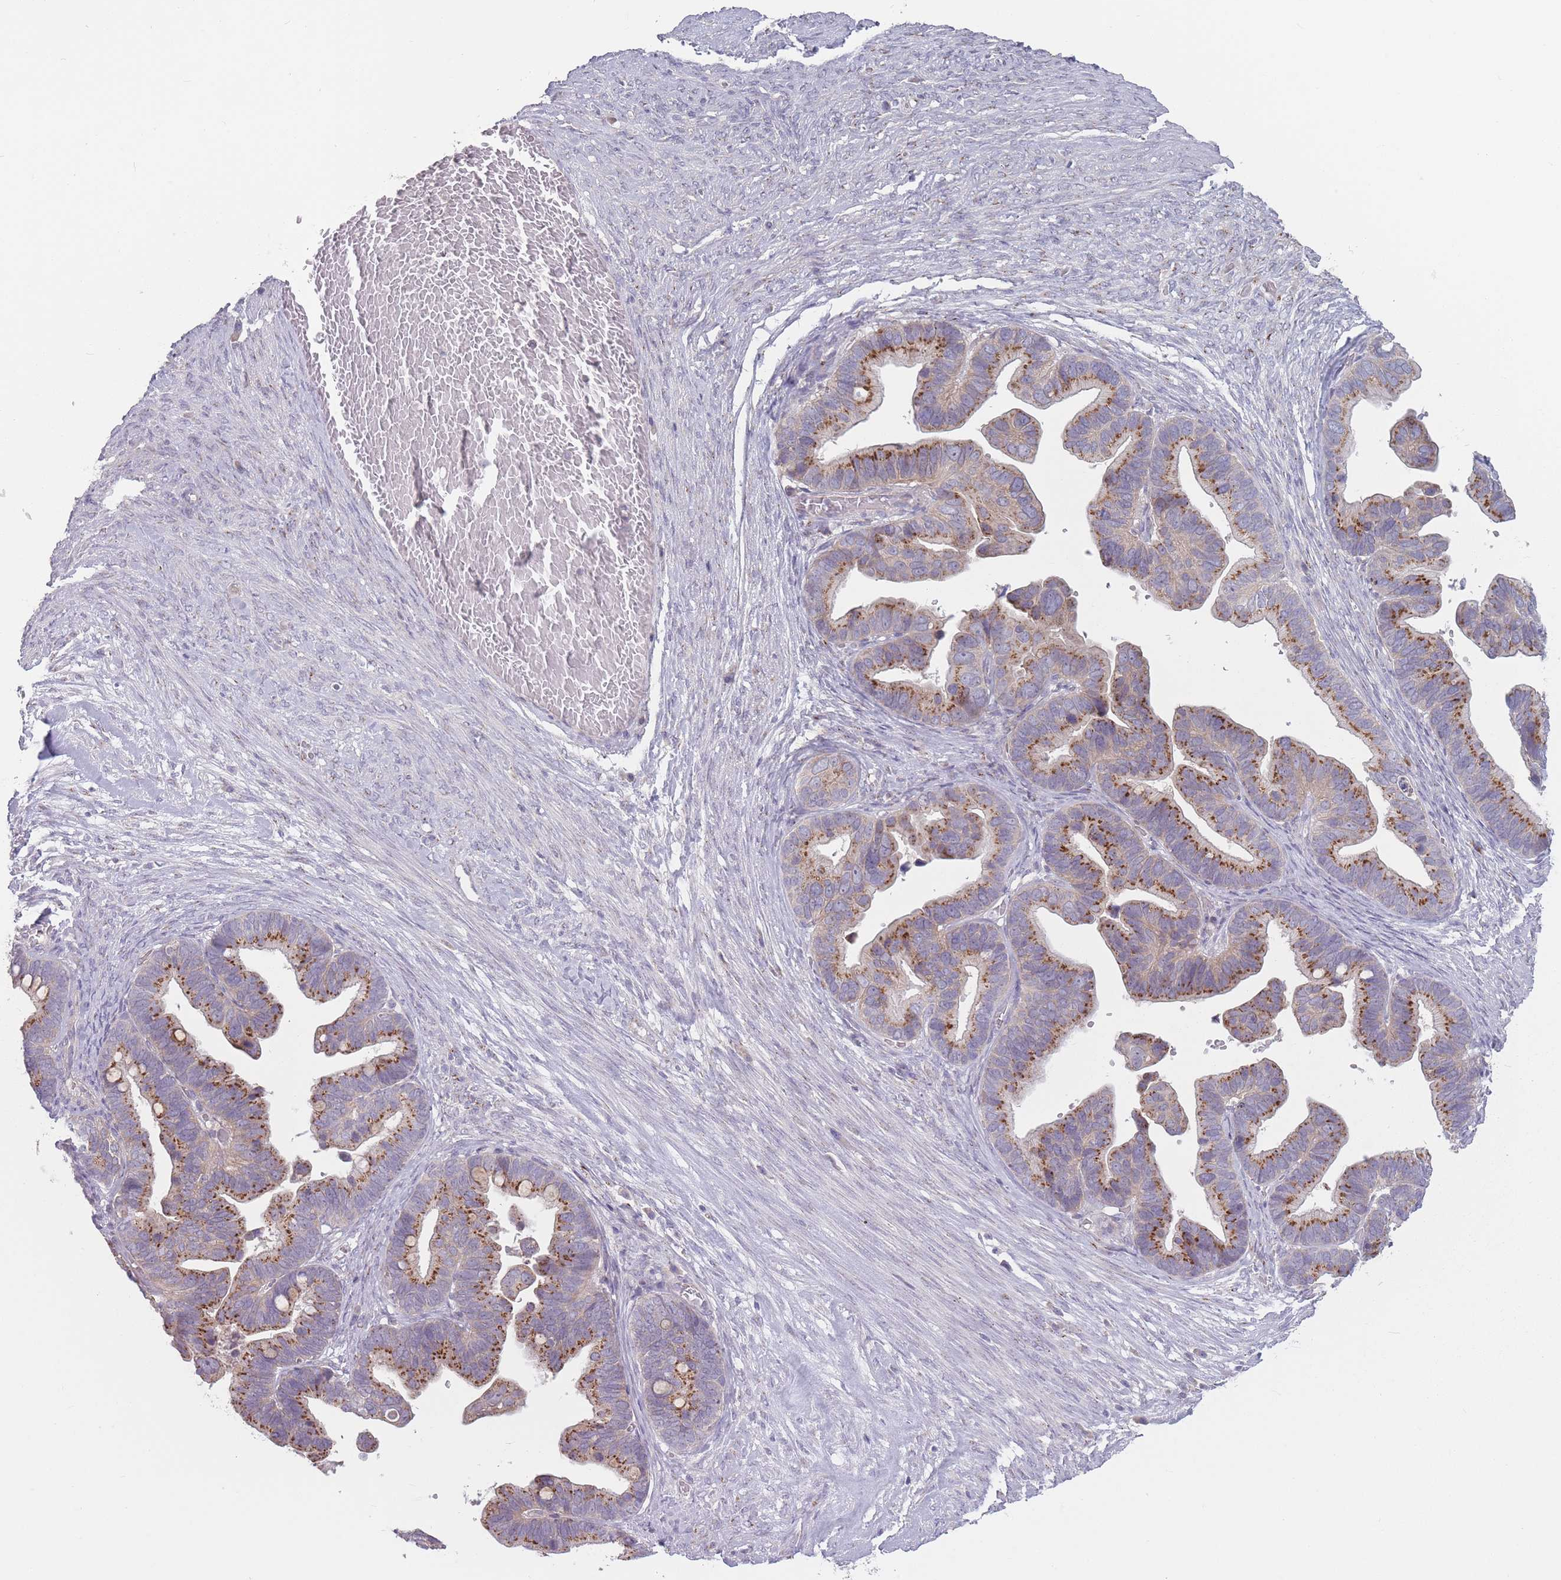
{"staining": {"intensity": "moderate", "quantity": "25%-75%", "location": "cytoplasmic/membranous"}, "tissue": "ovarian cancer", "cell_type": "Tumor cells", "image_type": "cancer", "snomed": [{"axis": "morphology", "description": "Cystadenocarcinoma, serous, NOS"}, {"axis": "topography", "description": "Ovary"}], "caption": "Approximately 25%-75% of tumor cells in human ovarian serous cystadenocarcinoma demonstrate moderate cytoplasmic/membranous protein expression as visualized by brown immunohistochemical staining.", "gene": "AKAIN1", "patient": {"sex": "female", "age": 56}}